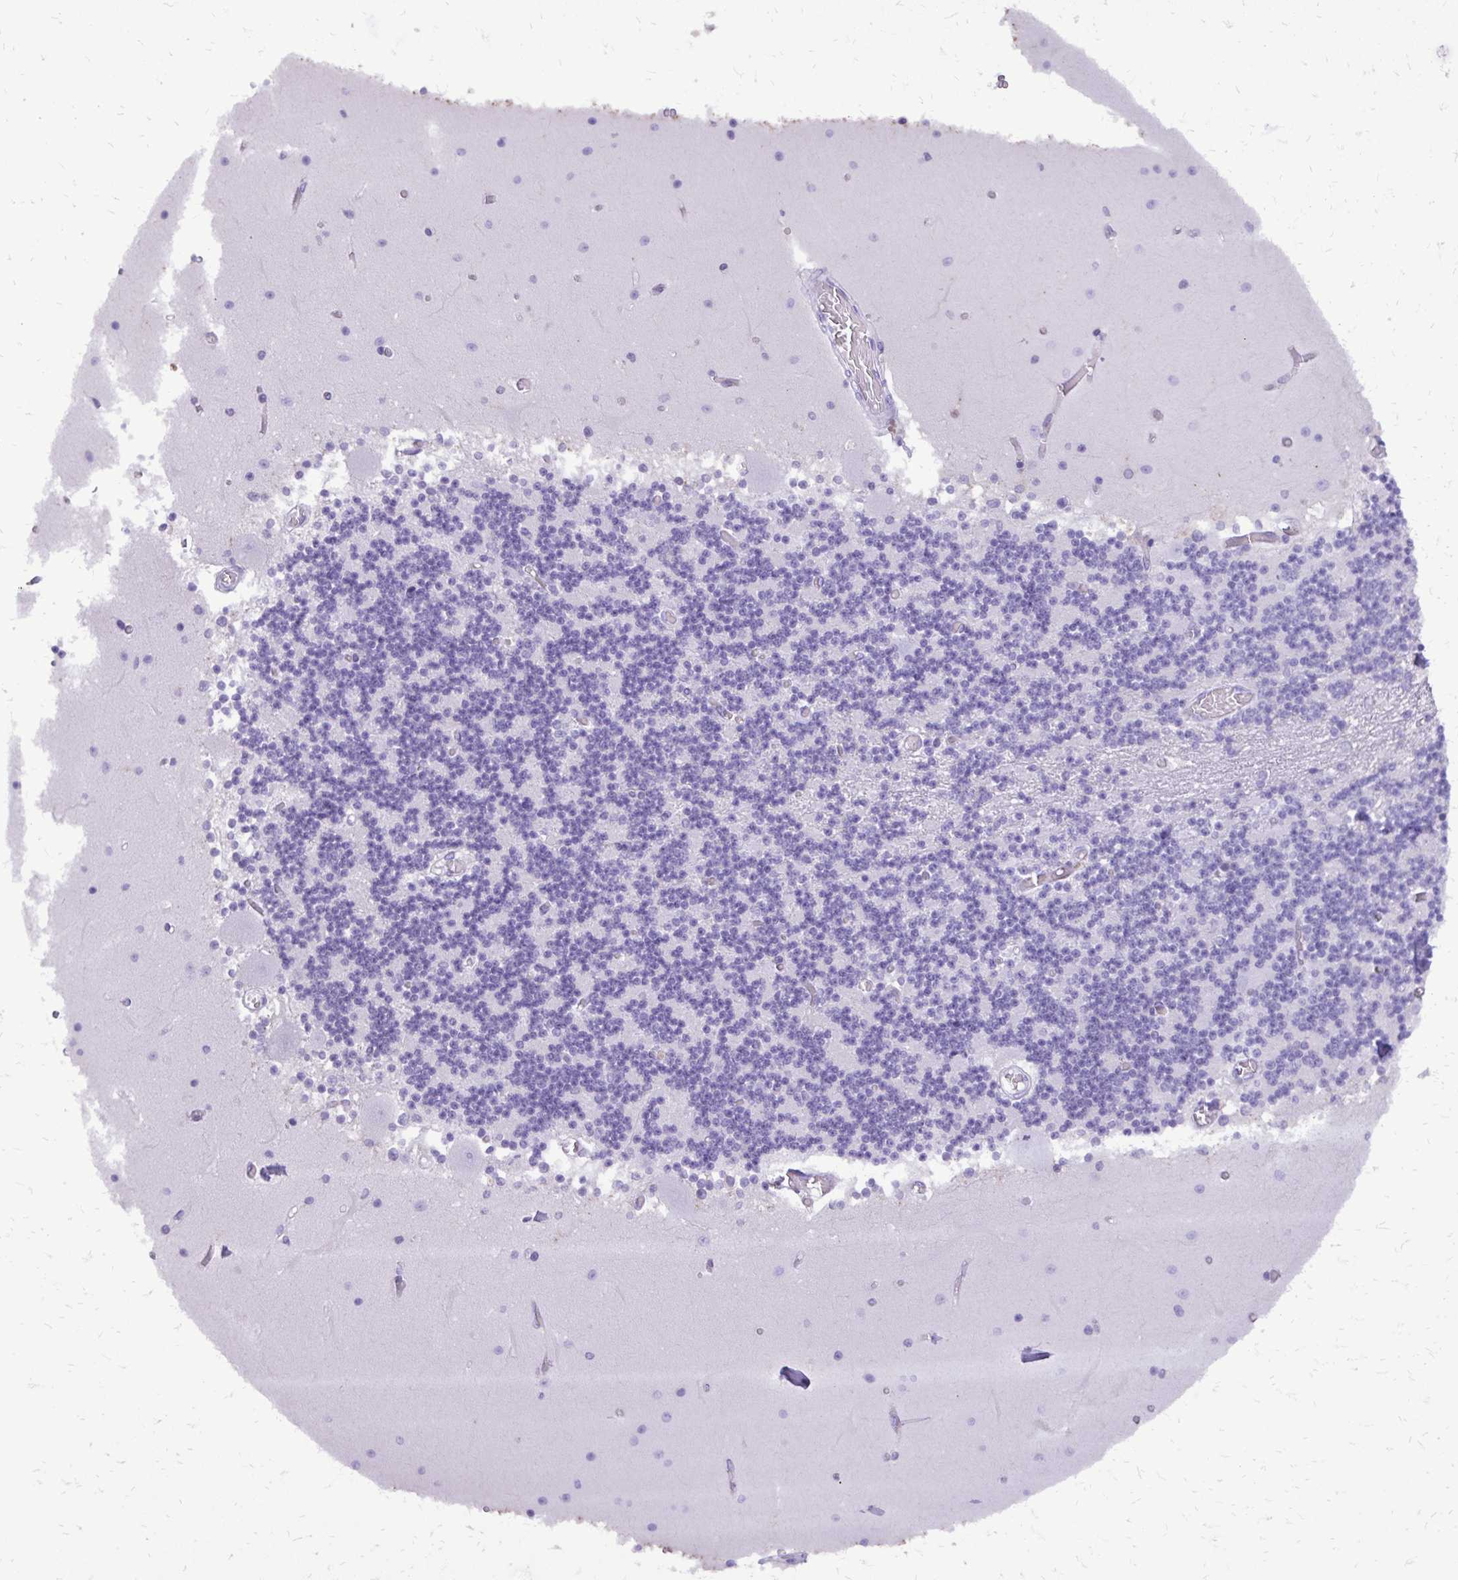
{"staining": {"intensity": "negative", "quantity": "none", "location": "none"}, "tissue": "cerebellum", "cell_type": "Cells in granular layer", "image_type": "normal", "snomed": [{"axis": "morphology", "description": "Normal tissue, NOS"}, {"axis": "topography", "description": "Cerebellum"}], "caption": "Immunohistochemistry (IHC) of unremarkable human cerebellum shows no staining in cells in granular layer.", "gene": "CAT", "patient": {"sex": "female", "age": 28}}